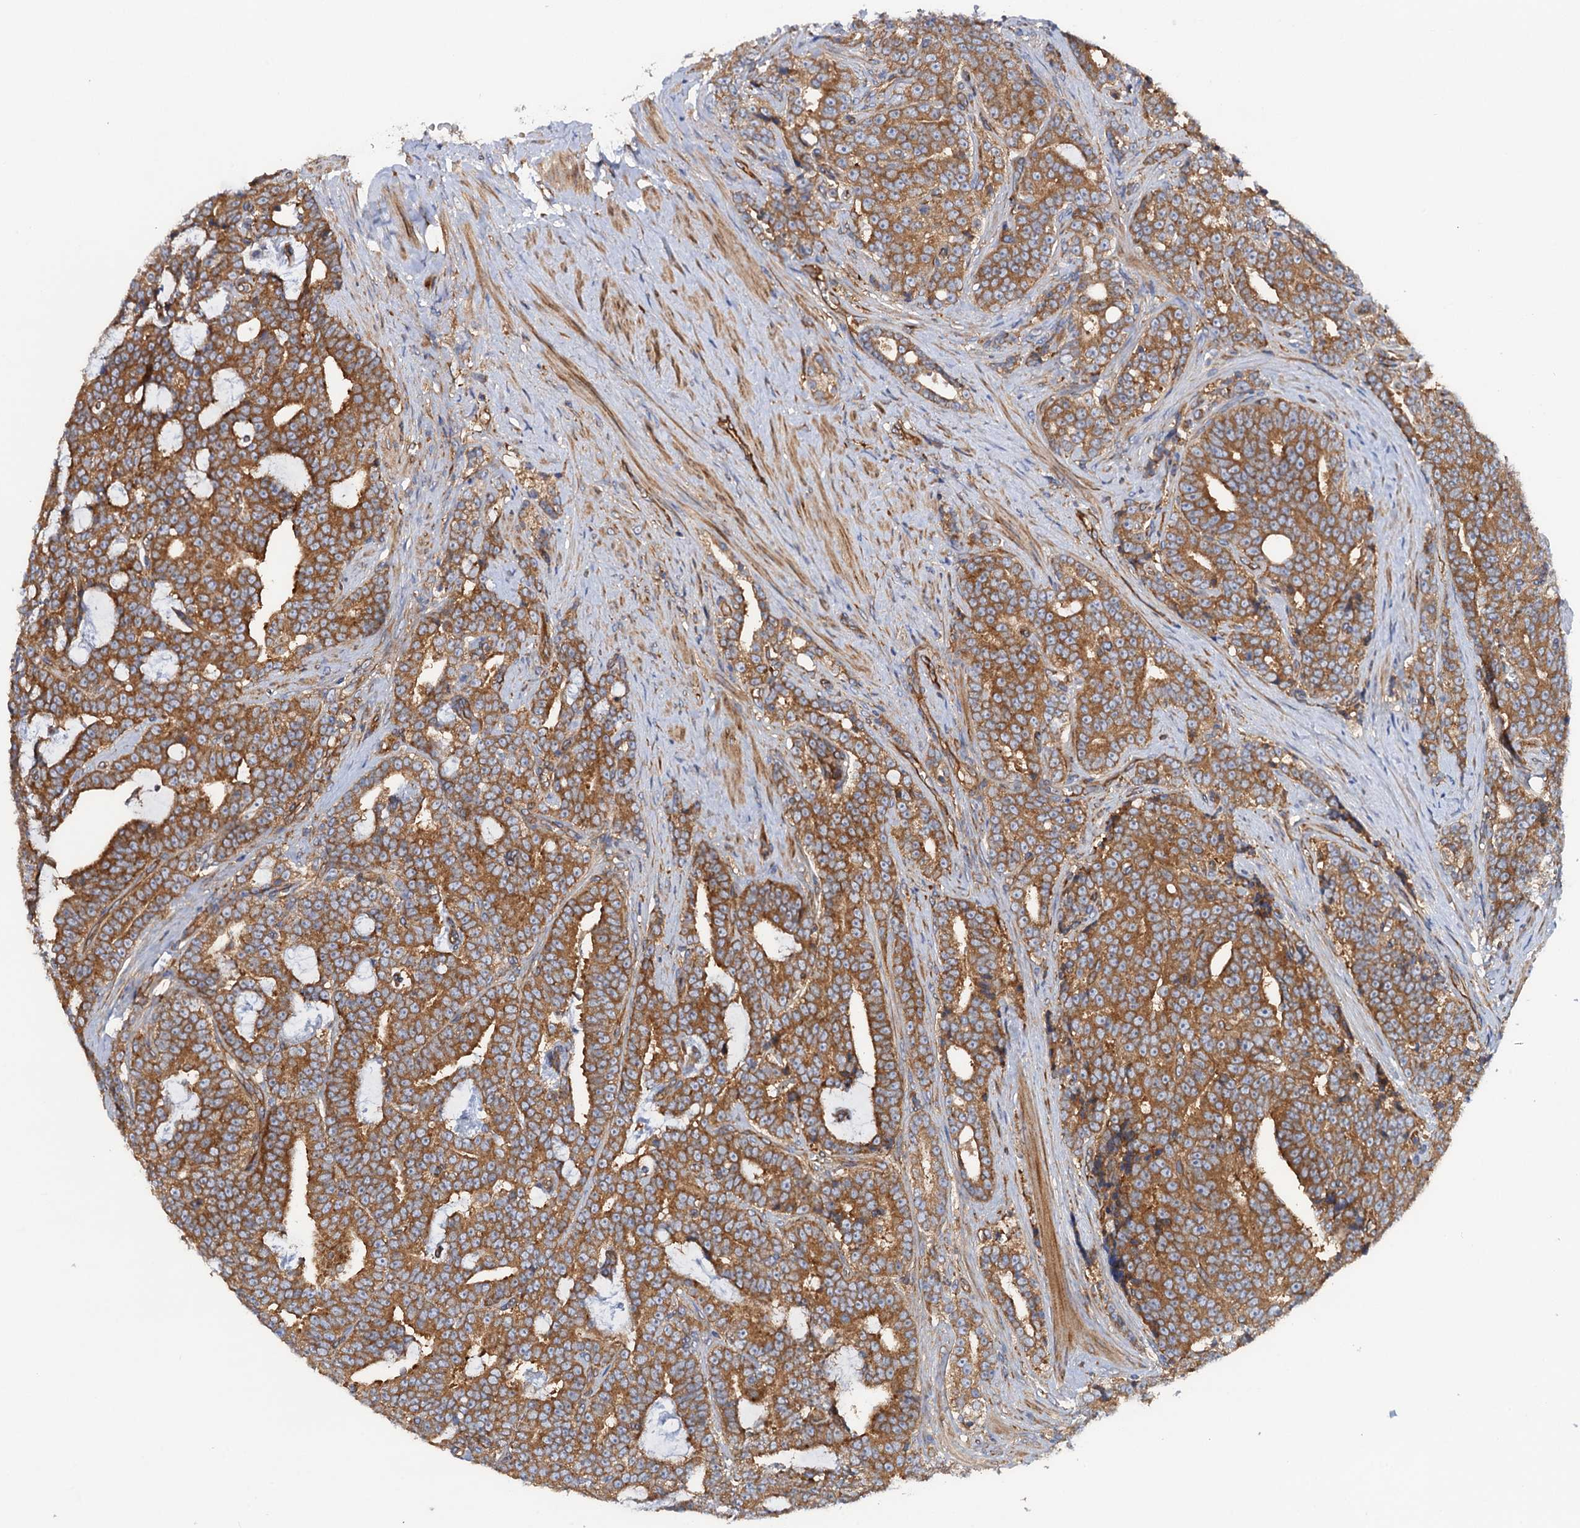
{"staining": {"intensity": "moderate", "quantity": ">75%", "location": "cytoplasmic/membranous"}, "tissue": "prostate cancer", "cell_type": "Tumor cells", "image_type": "cancer", "snomed": [{"axis": "morphology", "description": "Adenocarcinoma, High grade"}, {"axis": "topography", "description": "Prostate and seminal vesicle, NOS"}], "caption": "Immunohistochemistry photomicrograph of neoplastic tissue: human prostate high-grade adenocarcinoma stained using immunohistochemistry shows medium levels of moderate protein expression localized specifically in the cytoplasmic/membranous of tumor cells, appearing as a cytoplasmic/membranous brown color.", "gene": "MRPL48", "patient": {"sex": "male", "age": 67}}